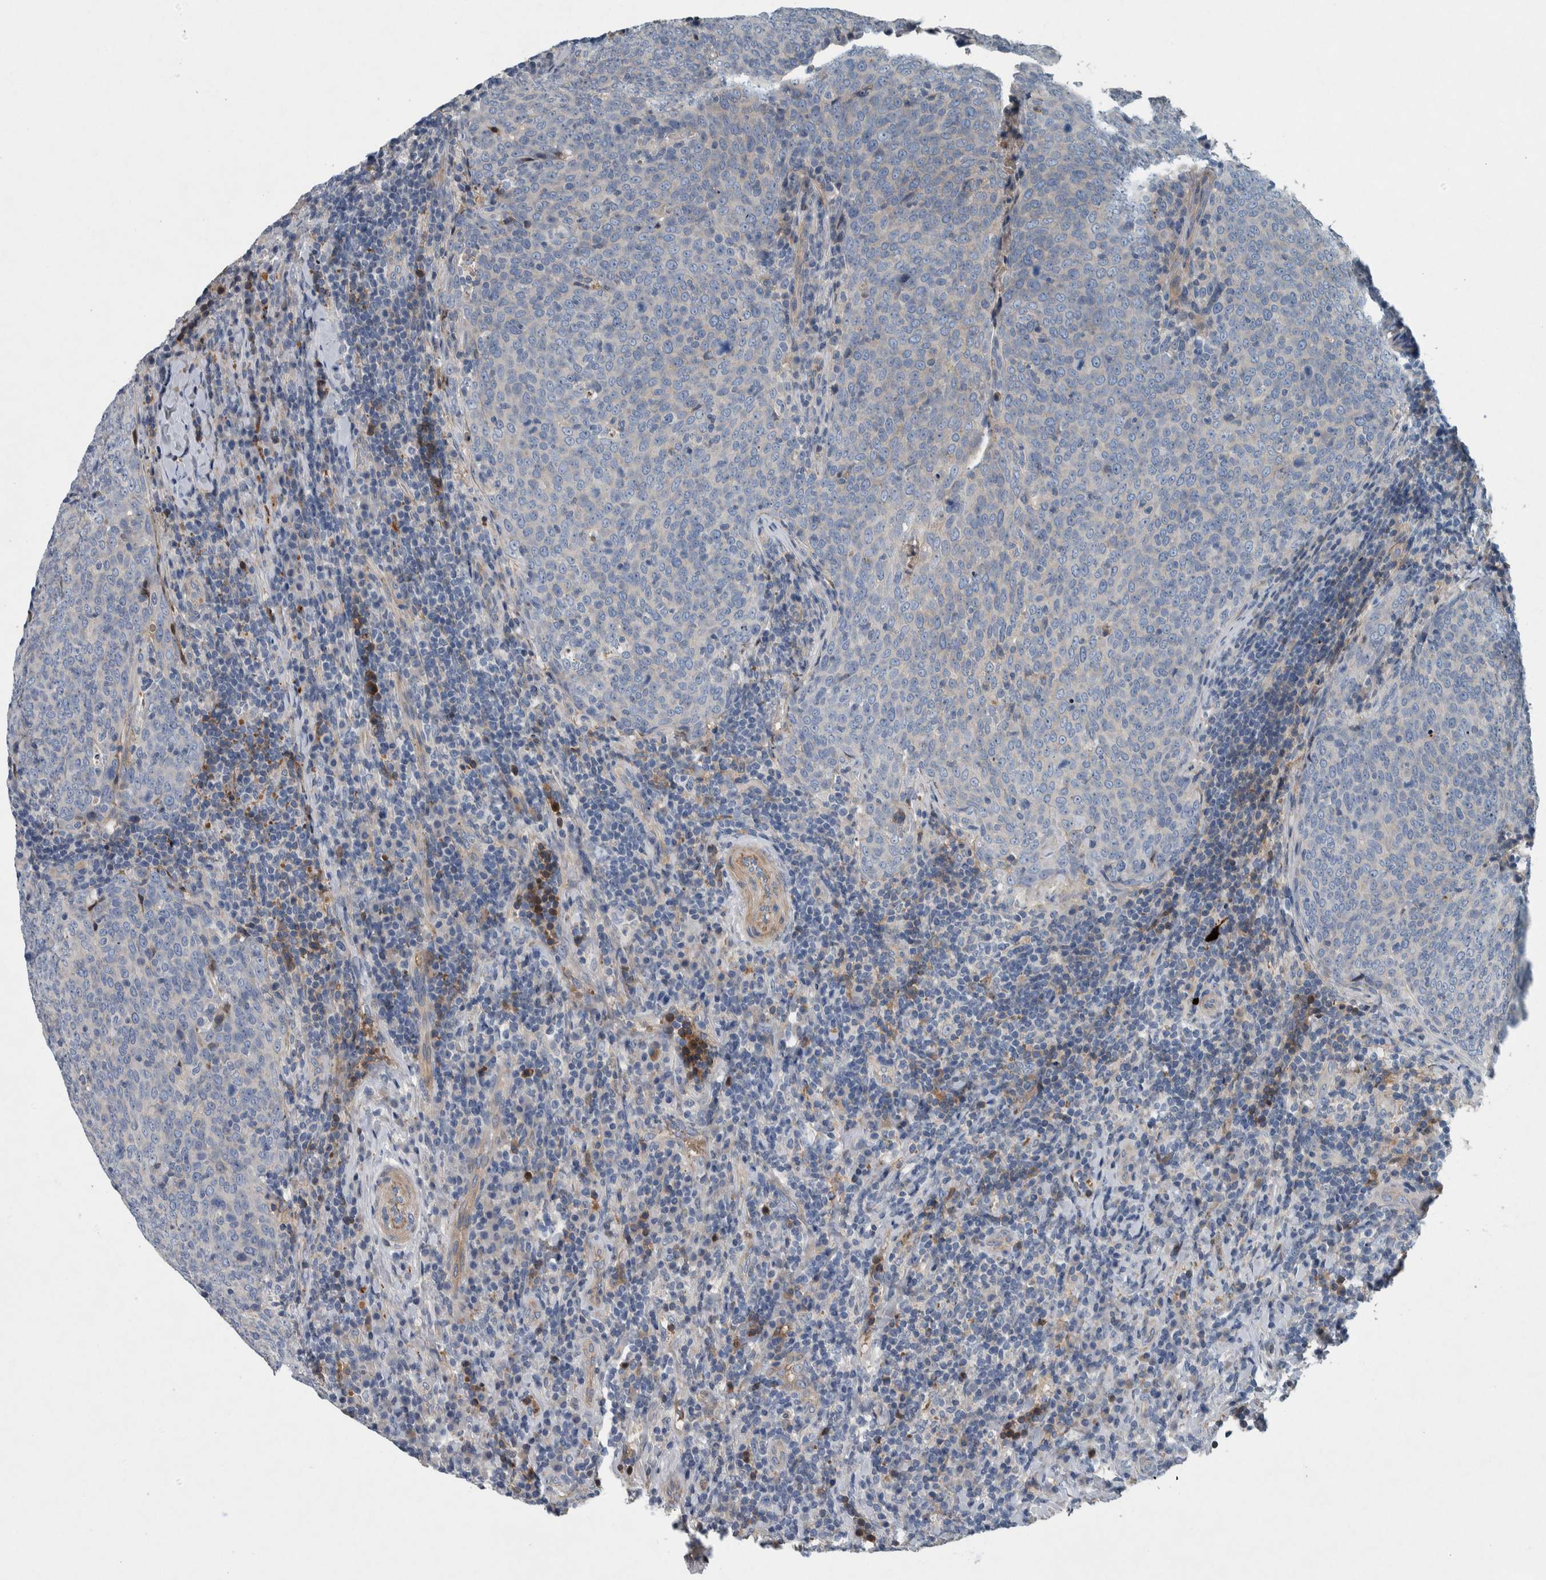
{"staining": {"intensity": "negative", "quantity": "none", "location": "none"}, "tissue": "head and neck cancer", "cell_type": "Tumor cells", "image_type": "cancer", "snomed": [{"axis": "morphology", "description": "Squamous cell carcinoma, NOS"}, {"axis": "morphology", "description": "Squamous cell carcinoma, metastatic, NOS"}, {"axis": "topography", "description": "Lymph node"}, {"axis": "topography", "description": "Head-Neck"}], "caption": "Tumor cells are negative for brown protein staining in head and neck squamous cell carcinoma. (Stains: DAB IHC with hematoxylin counter stain, Microscopy: brightfield microscopy at high magnification).", "gene": "SERPINC1", "patient": {"sex": "male", "age": 62}}